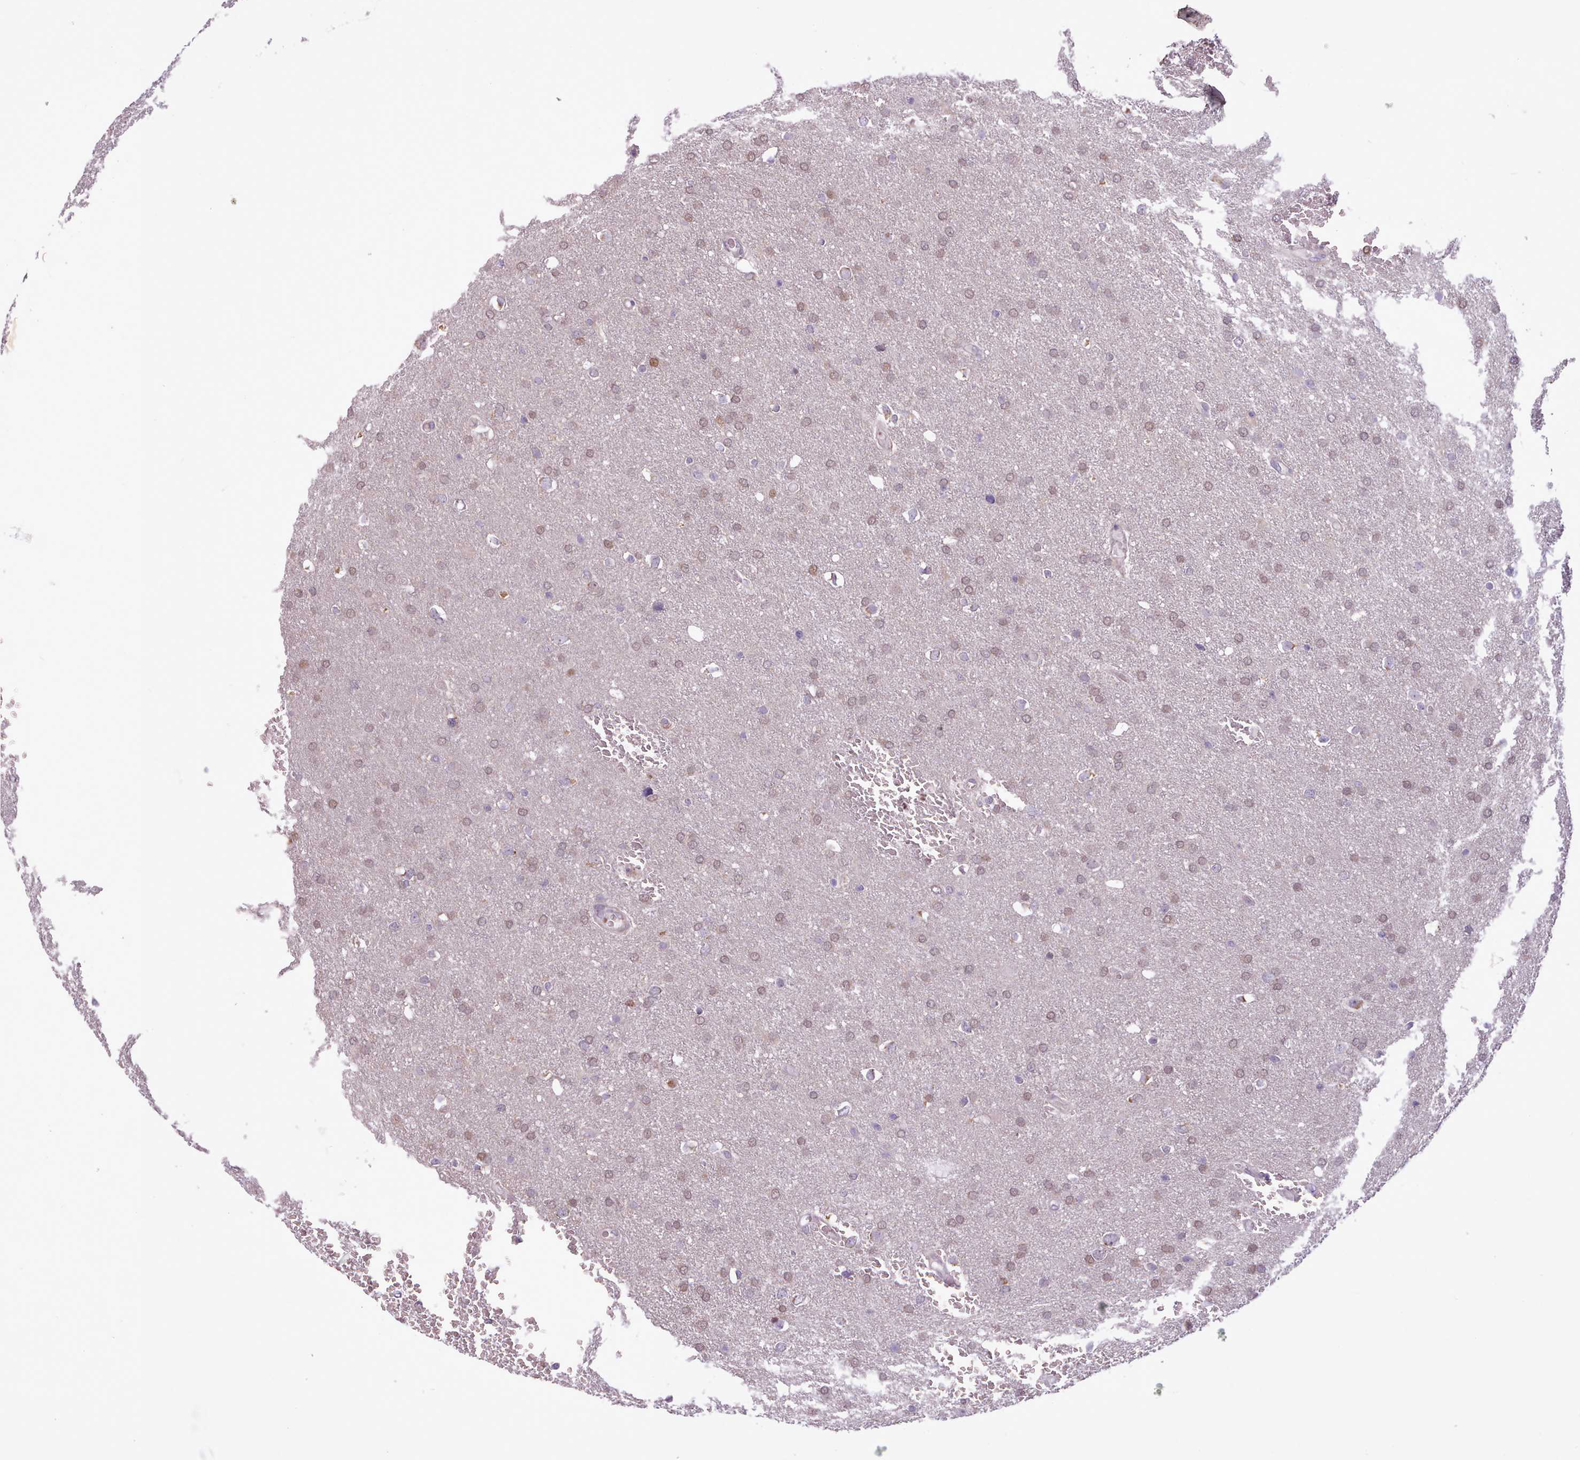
{"staining": {"intensity": "weak", "quantity": ">75%", "location": "nuclear"}, "tissue": "glioma", "cell_type": "Tumor cells", "image_type": "cancer", "snomed": [{"axis": "morphology", "description": "Glioma, malignant, Low grade"}, {"axis": "topography", "description": "Brain"}], "caption": "Immunohistochemistry (IHC) micrograph of human malignant low-grade glioma stained for a protein (brown), which shows low levels of weak nuclear expression in approximately >75% of tumor cells.", "gene": "SLURP1", "patient": {"sex": "female", "age": 32}}